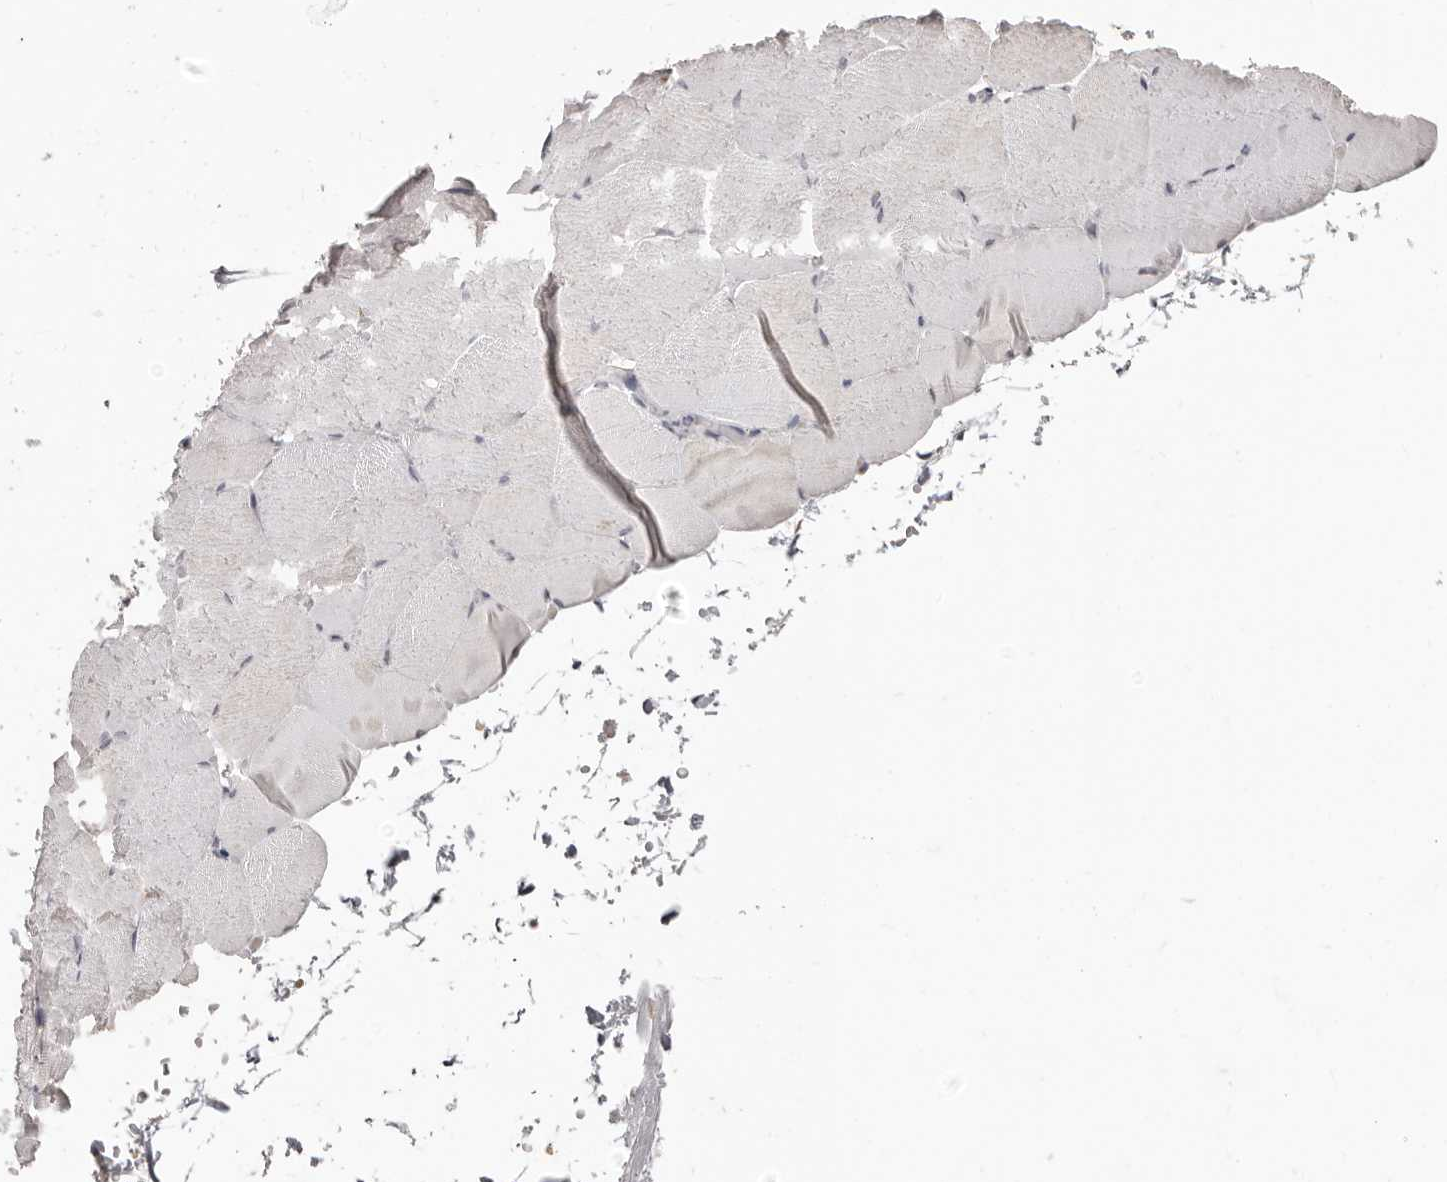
{"staining": {"intensity": "negative", "quantity": "none", "location": "none"}, "tissue": "skeletal muscle", "cell_type": "Myocytes", "image_type": "normal", "snomed": [{"axis": "morphology", "description": "Normal tissue, NOS"}, {"axis": "topography", "description": "Skeletal muscle"}, {"axis": "topography", "description": "Parathyroid gland"}], "caption": "Skeletal muscle stained for a protein using IHC demonstrates no expression myocytes.", "gene": "PCDHB6", "patient": {"sex": "female", "age": 37}}